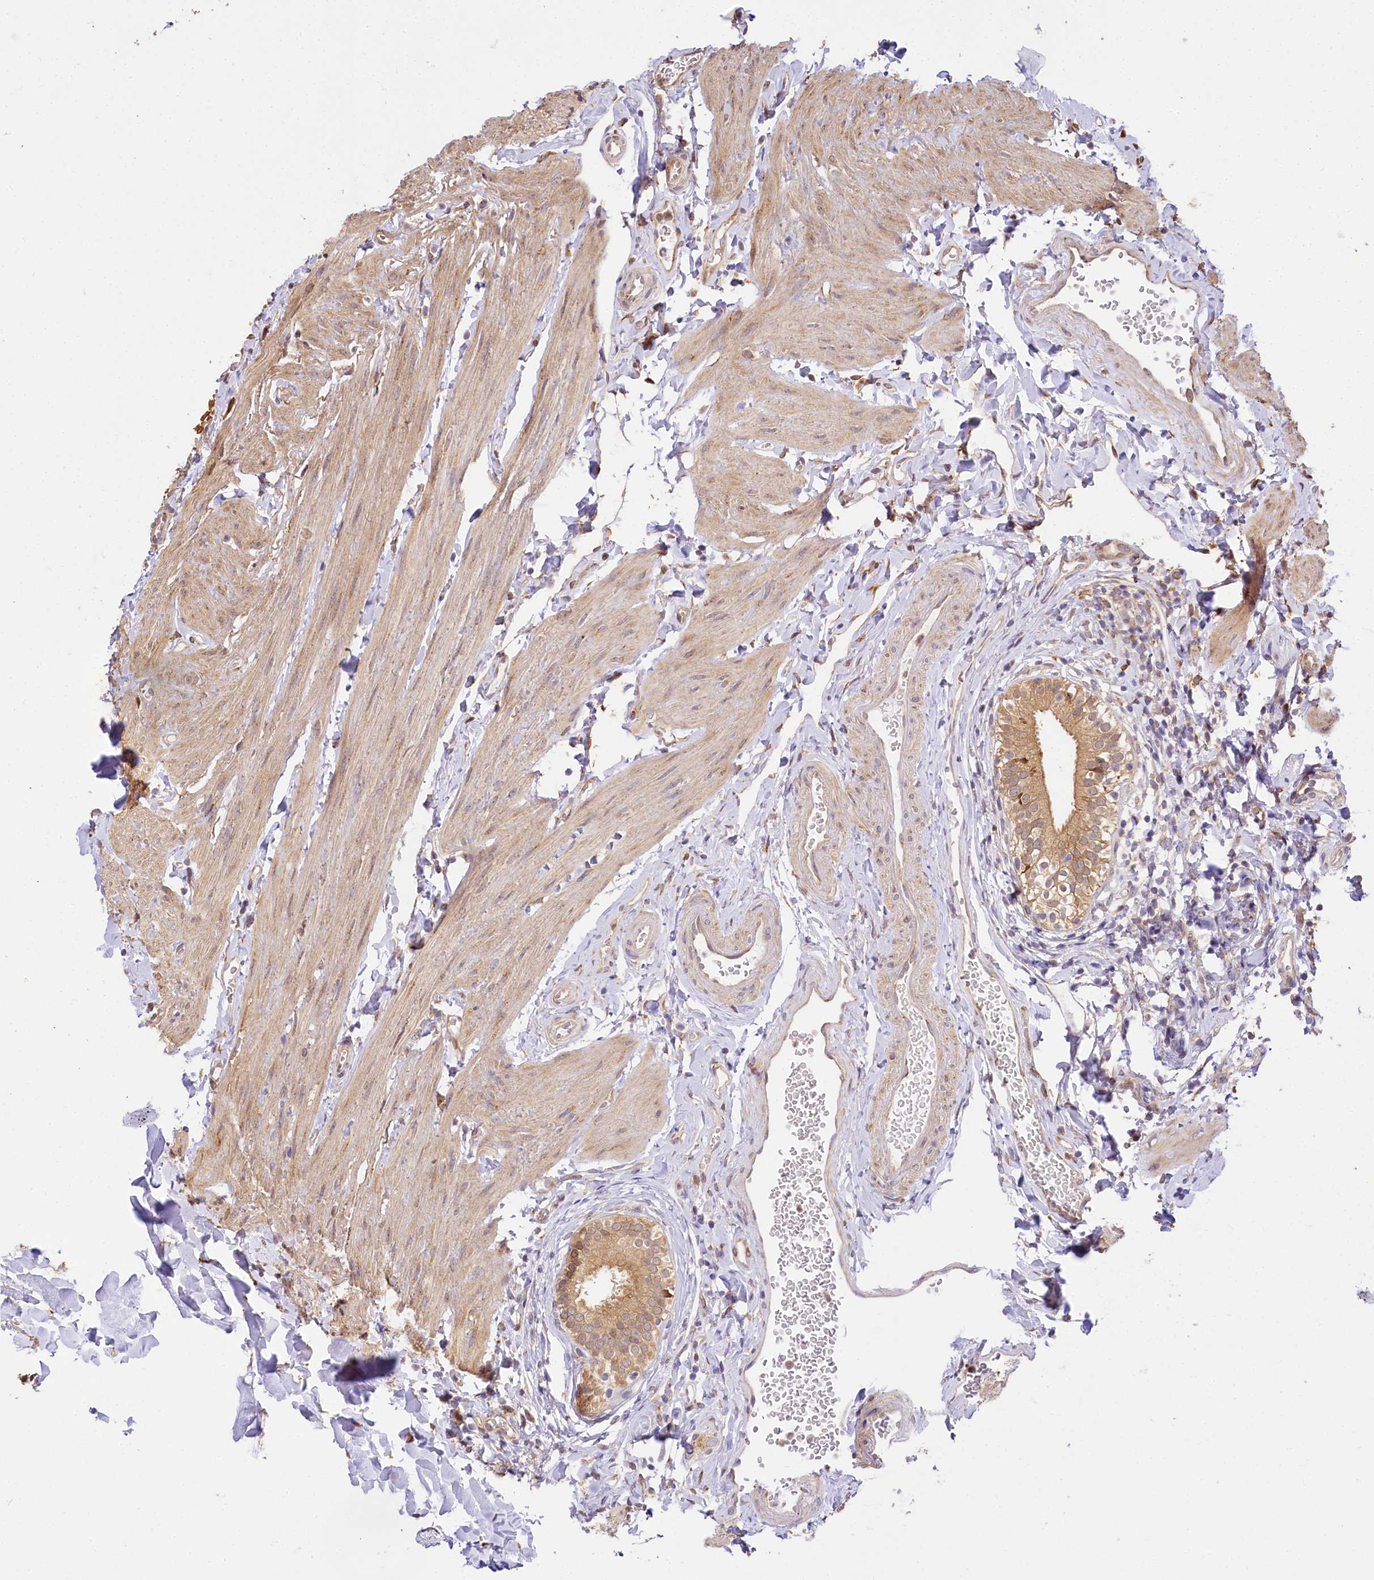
{"staining": {"intensity": "moderate", "quantity": ">75%", "location": "cytoplasmic/membranous"}, "tissue": "gallbladder", "cell_type": "Glandular cells", "image_type": "normal", "snomed": [{"axis": "morphology", "description": "Normal tissue, NOS"}, {"axis": "topography", "description": "Gallbladder"}], "caption": "Gallbladder stained with DAB (3,3'-diaminobenzidine) immunohistochemistry exhibits medium levels of moderate cytoplasmic/membranous expression in about >75% of glandular cells. (Brightfield microscopy of DAB IHC at high magnification).", "gene": "PPIP5K2", "patient": {"sex": "female", "age": 47}}